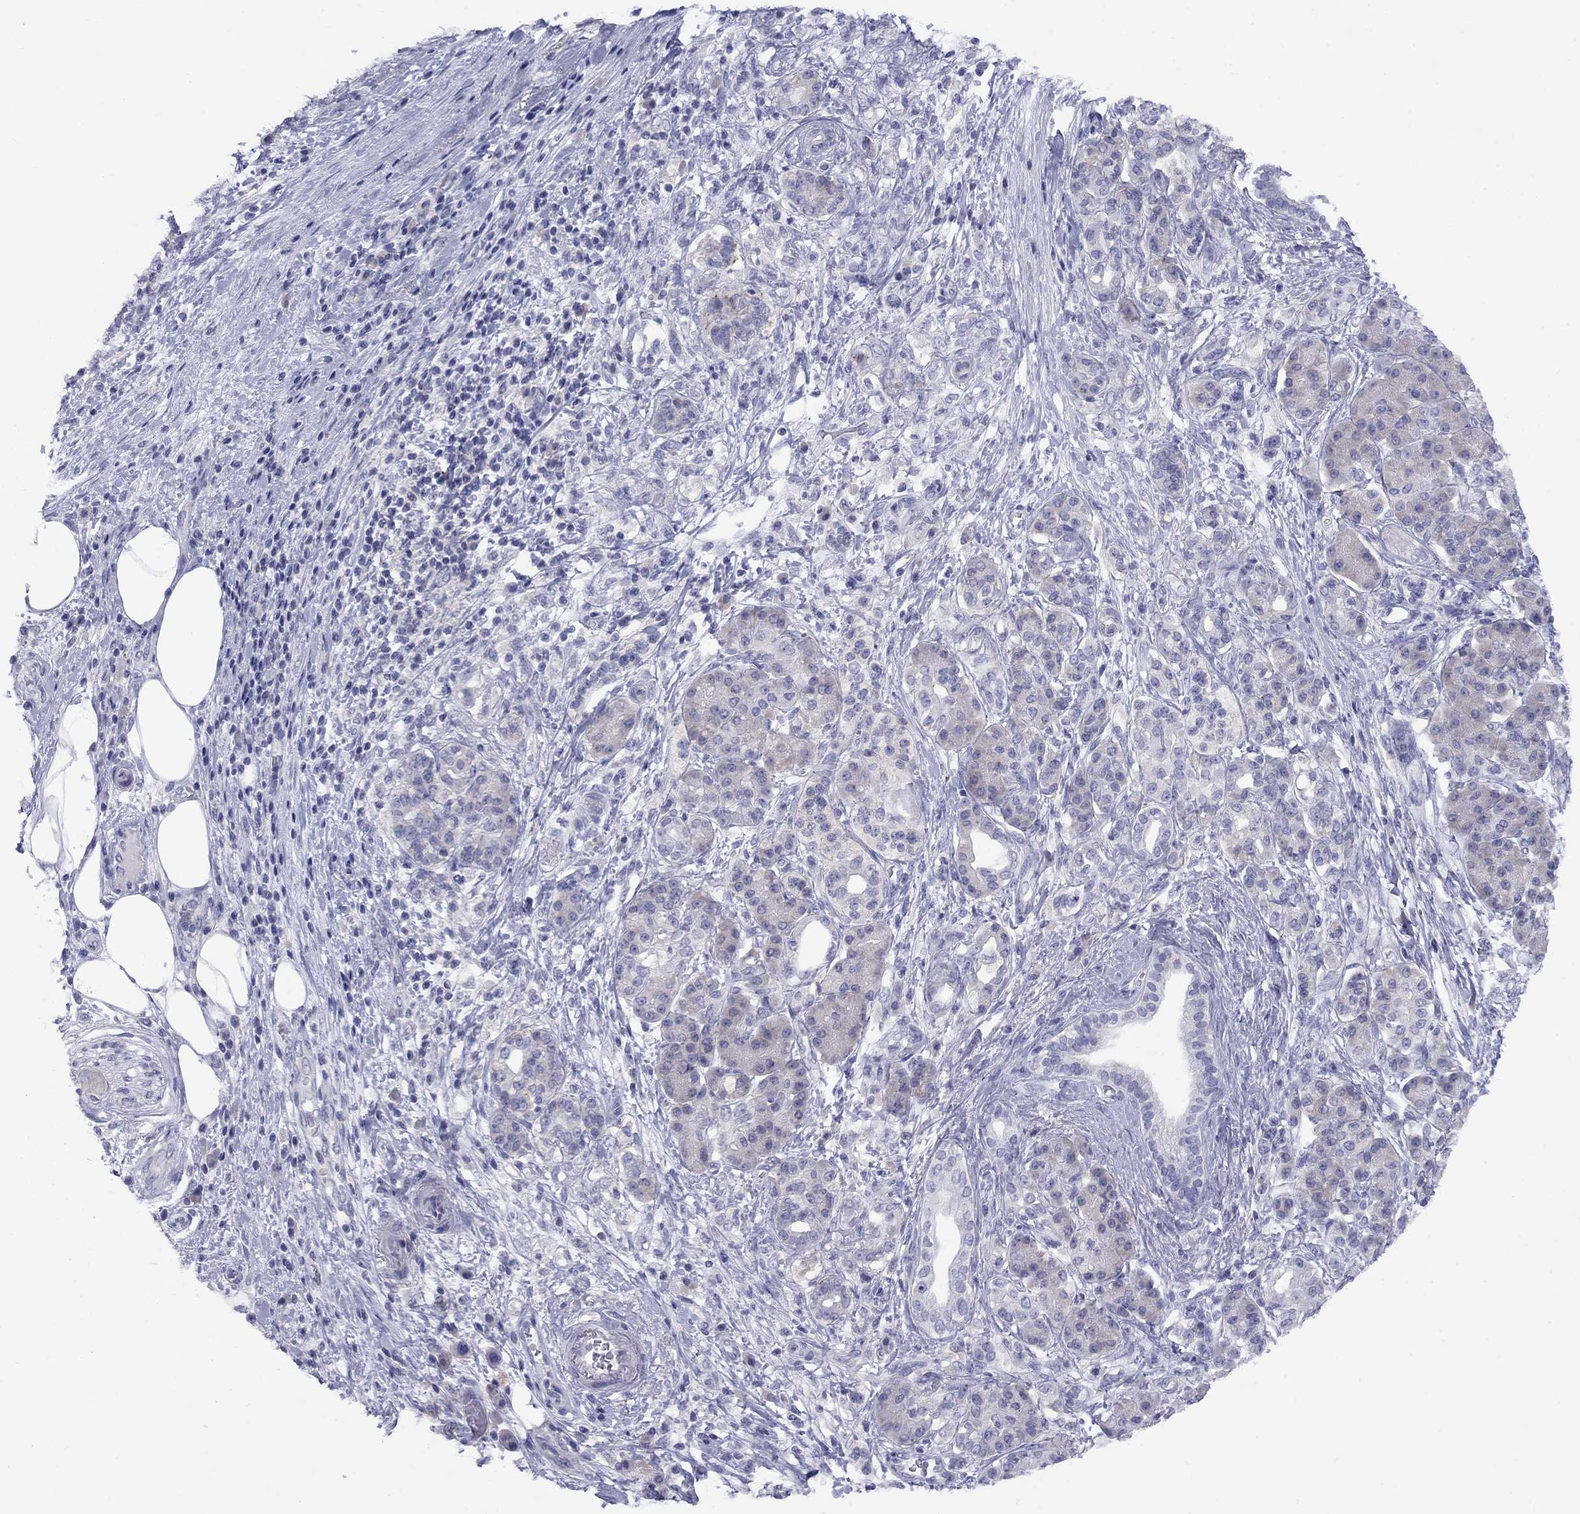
{"staining": {"intensity": "weak", "quantity": "25%-75%", "location": "cytoplasmic/membranous"}, "tissue": "pancreatic cancer", "cell_type": "Tumor cells", "image_type": "cancer", "snomed": [{"axis": "morphology", "description": "Adenocarcinoma, NOS"}, {"axis": "topography", "description": "Pancreas"}], "caption": "Immunohistochemical staining of pancreatic cancer displays weak cytoplasmic/membranous protein staining in about 25%-75% of tumor cells. Using DAB (3,3'-diaminobenzidine) (brown) and hematoxylin (blue) stains, captured at high magnification using brightfield microscopy.", "gene": "CACNA1A", "patient": {"sex": "female", "age": 73}}